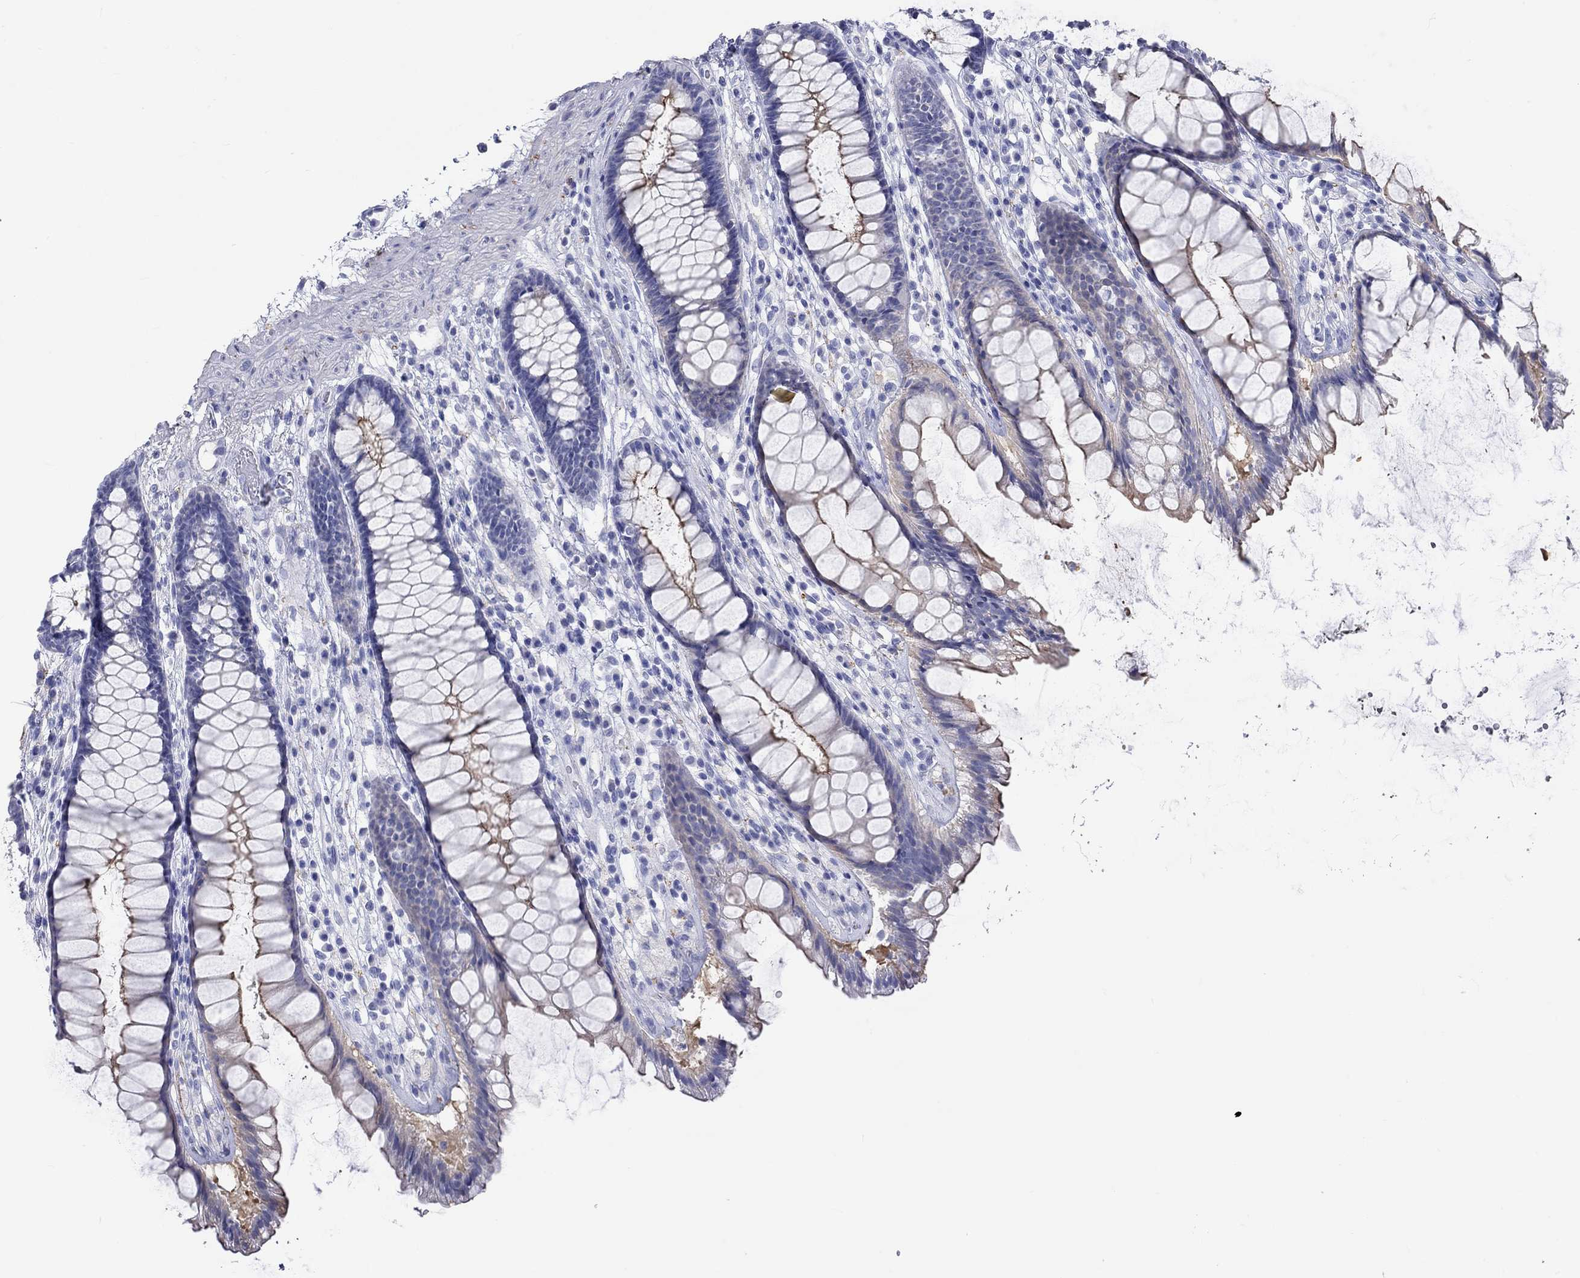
{"staining": {"intensity": "strong", "quantity": "<25%", "location": "cytoplasmic/membranous"}, "tissue": "rectum", "cell_type": "Glandular cells", "image_type": "normal", "snomed": [{"axis": "morphology", "description": "Normal tissue, NOS"}, {"axis": "topography", "description": "Rectum"}], "caption": "Benign rectum shows strong cytoplasmic/membranous expression in about <25% of glandular cells.", "gene": "SPATA9", "patient": {"sex": "male", "age": 72}}